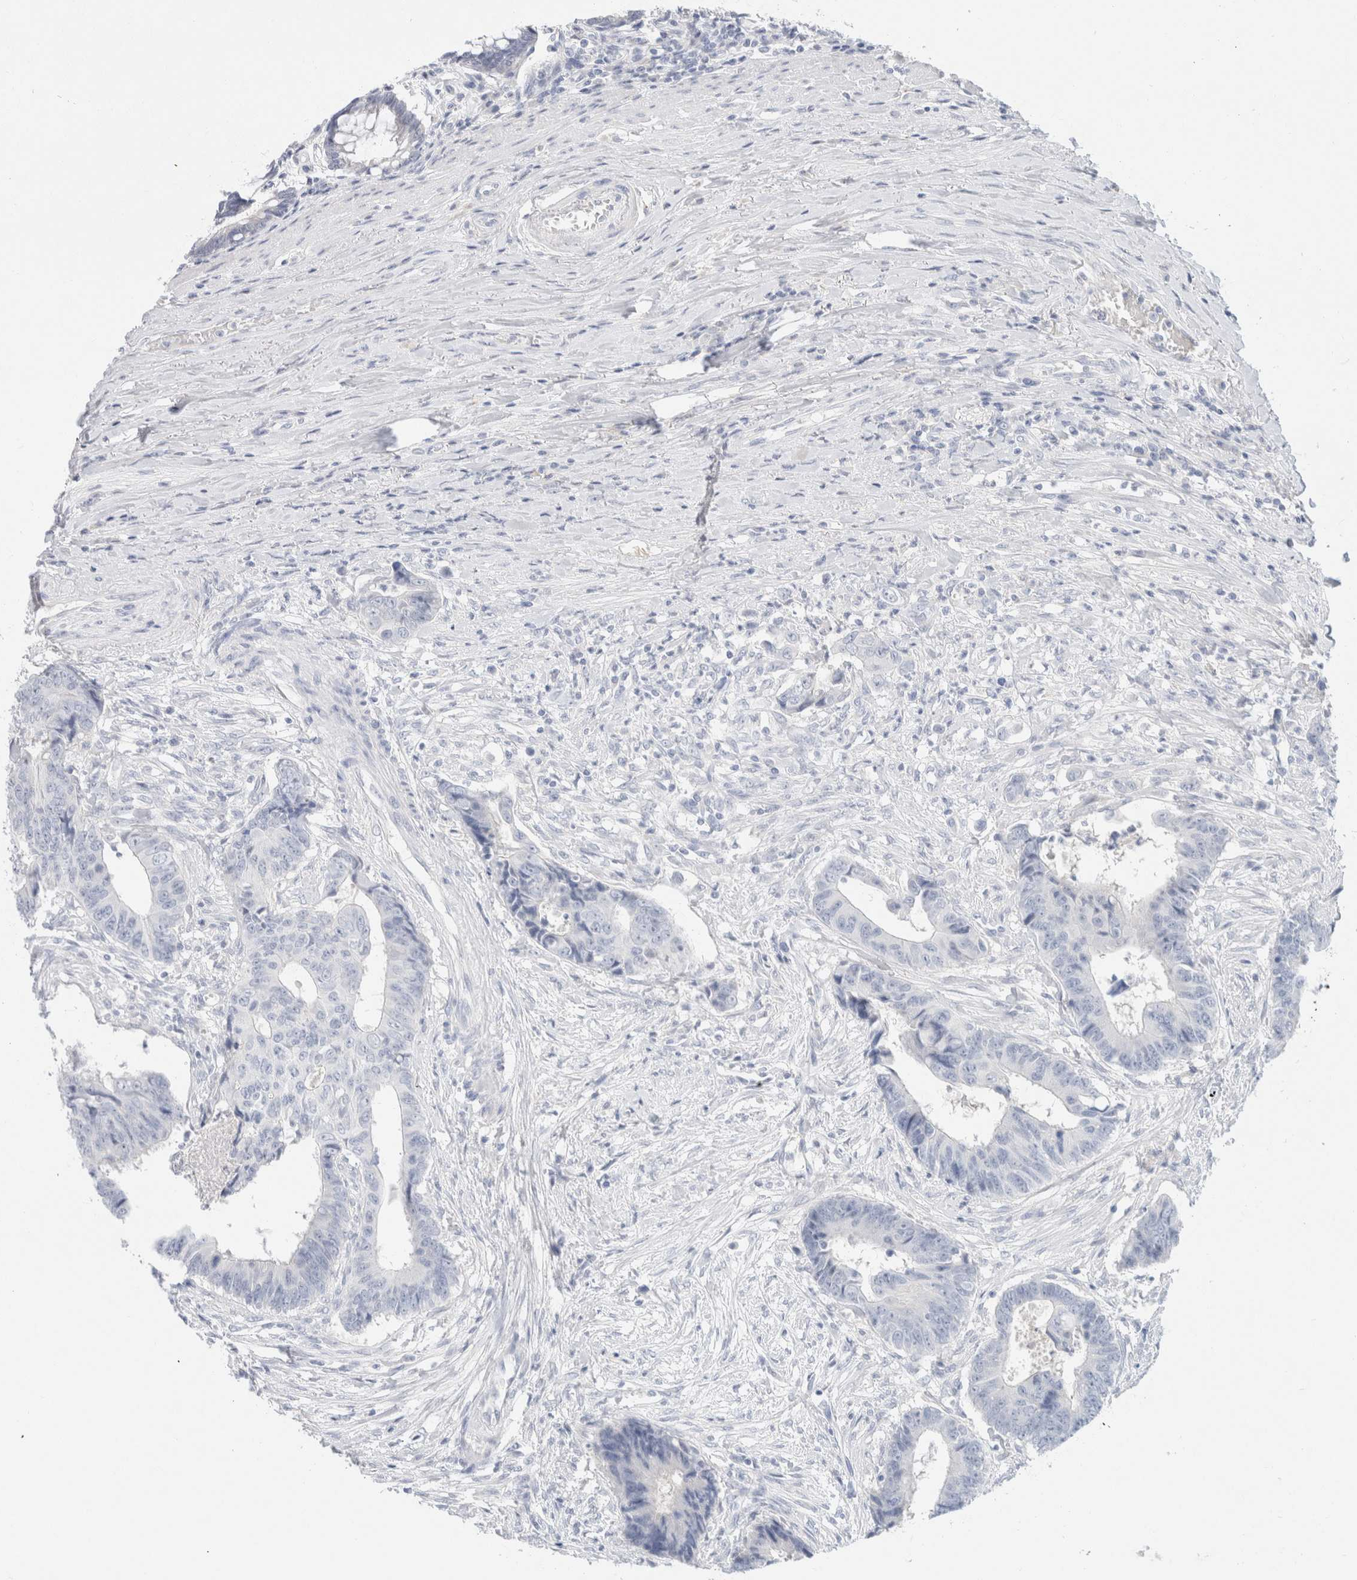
{"staining": {"intensity": "negative", "quantity": "none", "location": "none"}, "tissue": "colorectal cancer", "cell_type": "Tumor cells", "image_type": "cancer", "snomed": [{"axis": "morphology", "description": "Adenocarcinoma, NOS"}, {"axis": "topography", "description": "Rectum"}], "caption": "The micrograph reveals no staining of tumor cells in adenocarcinoma (colorectal).", "gene": "CPQ", "patient": {"sex": "male", "age": 84}}